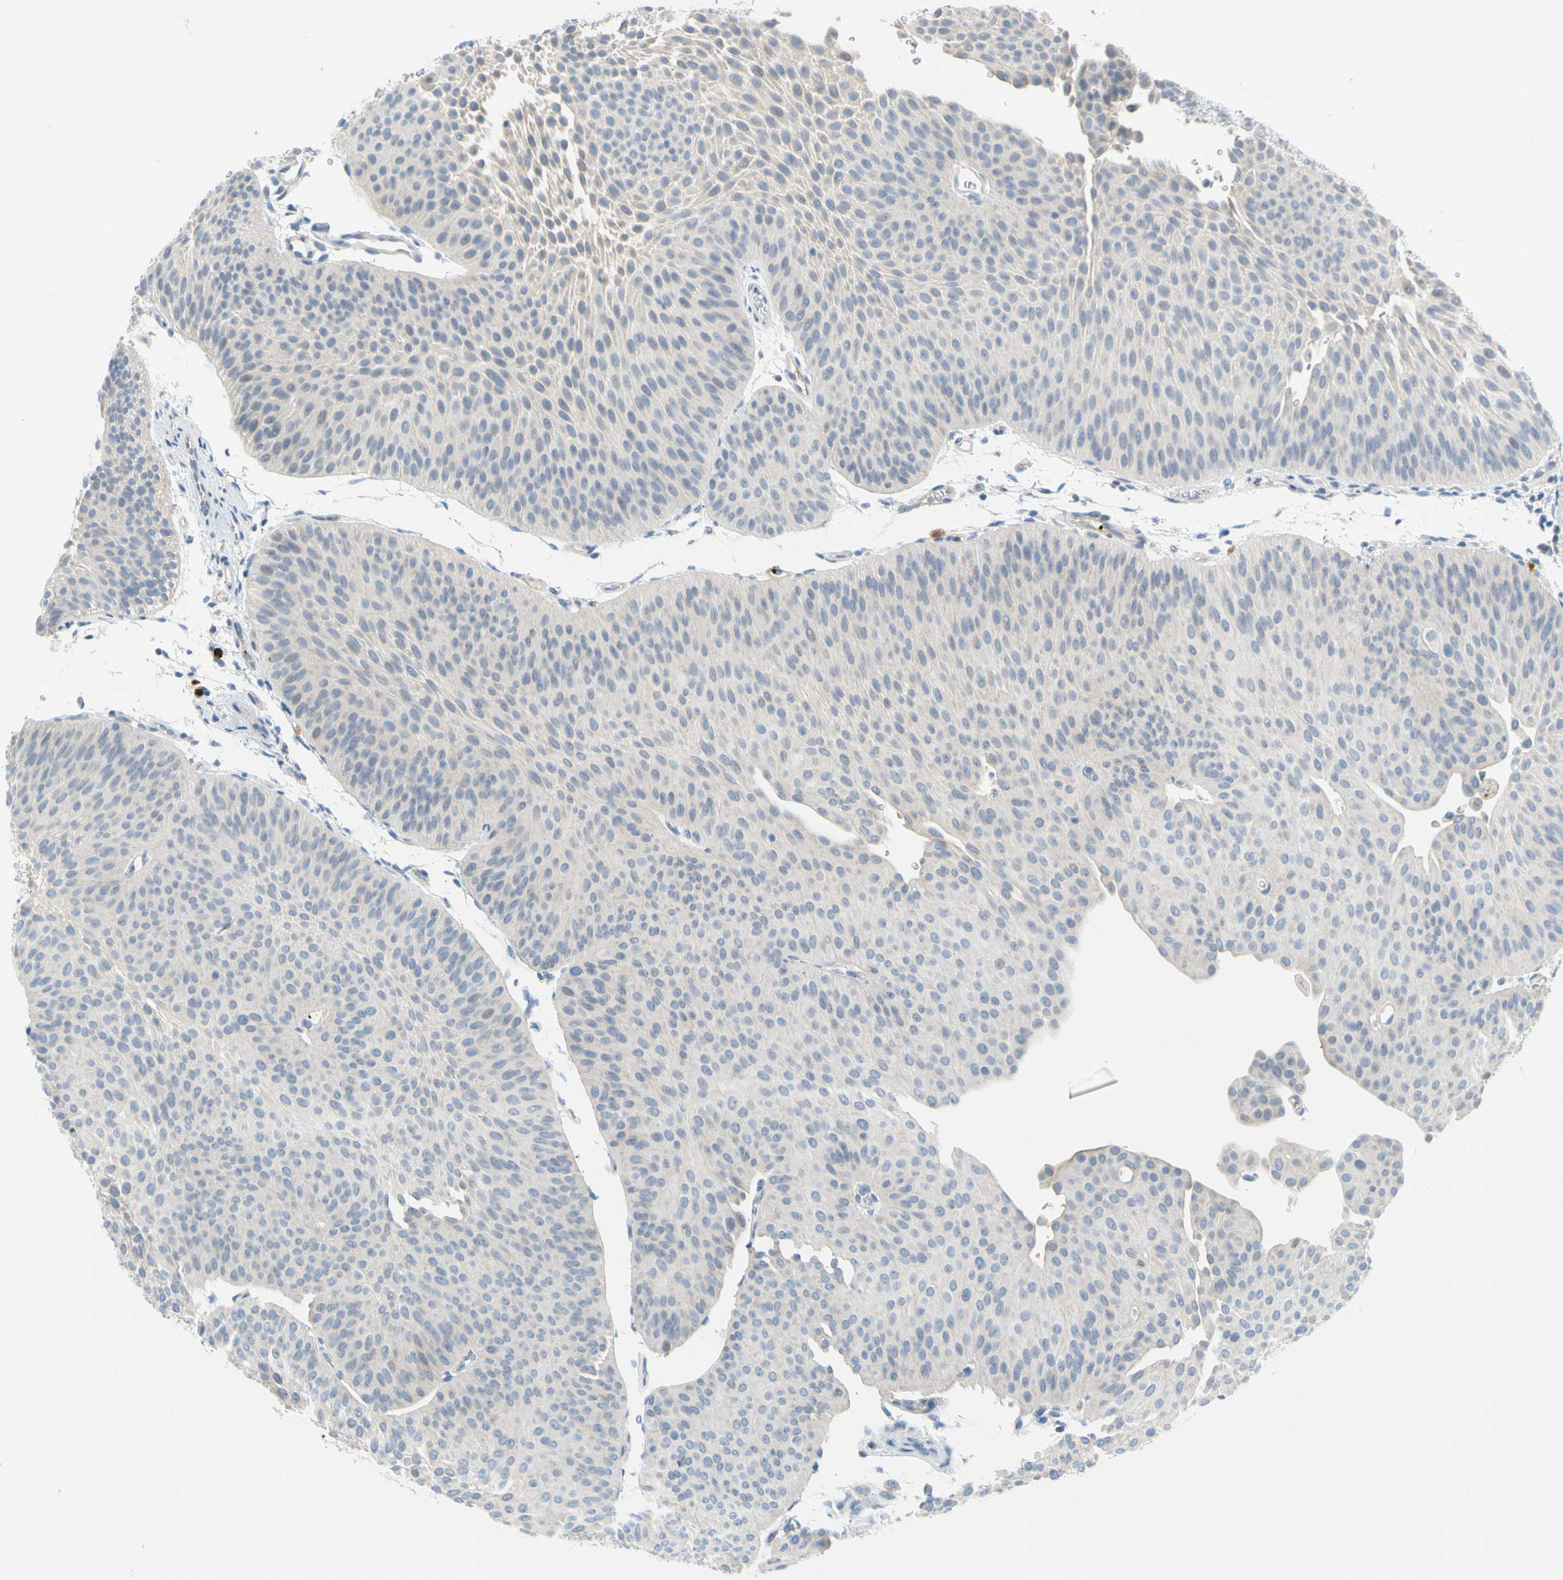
{"staining": {"intensity": "negative", "quantity": "none", "location": "none"}, "tissue": "urothelial cancer", "cell_type": "Tumor cells", "image_type": "cancer", "snomed": [{"axis": "morphology", "description": "Urothelial carcinoma, Low grade"}, {"axis": "topography", "description": "Urinary bladder"}], "caption": "This is a image of immunohistochemistry staining of urothelial carcinoma (low-grade), which shows no positivity in tumor cells.", "gene": "PPBP", "patient": {"sex": "female", "age": 60}}